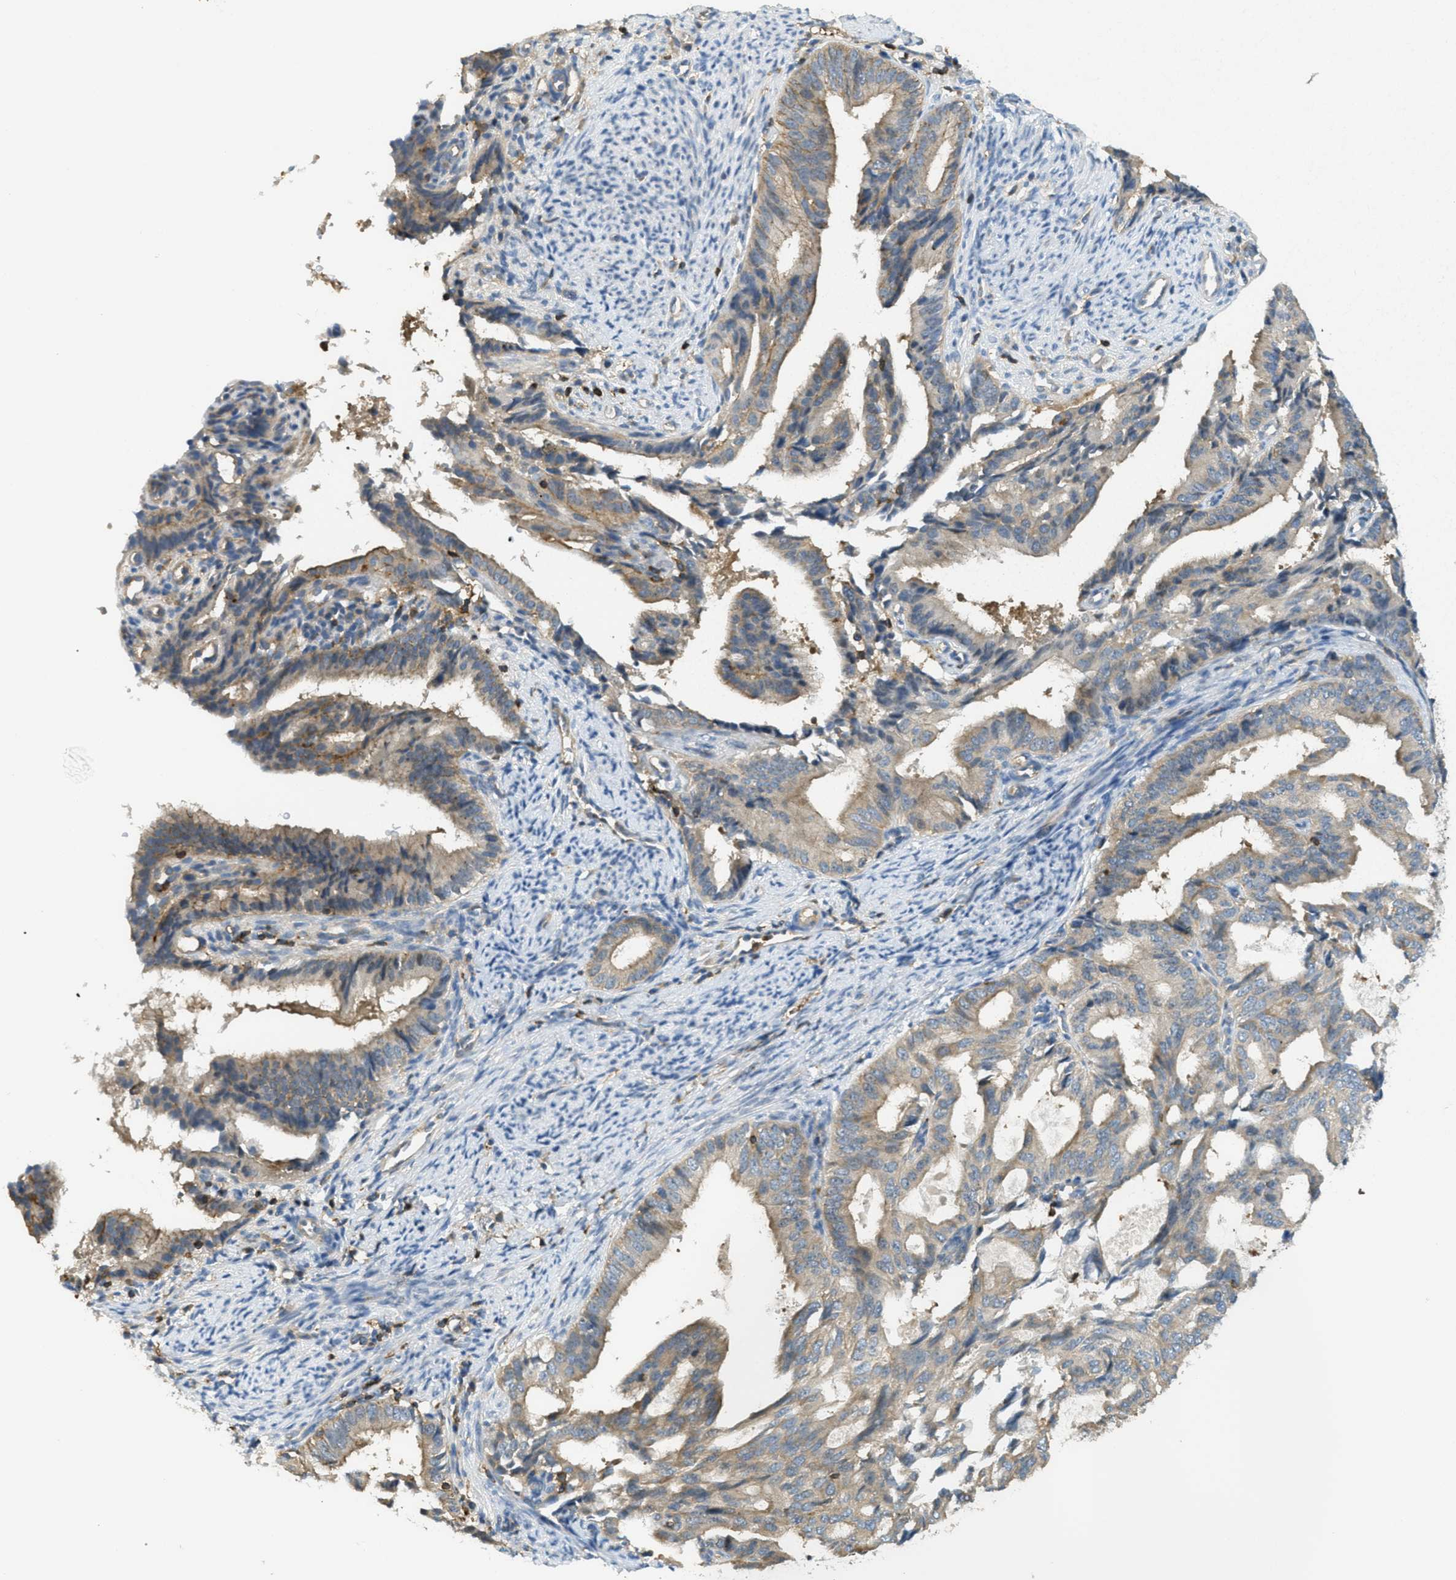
{"staining": {"intensity": "weak", "quantity": ">75%", "location": "cytoplasmic/membranous"}, "tissue": "endometrial cancer", "cell_type": "Tumor cells", "image_type": "cancer", "snomed": [{"axis": "morphology", "description": "Adenocarcinoma, NOS"}, {"axis": "topography", "description": "Endometrium"}], "caption": "This histopathology image reveals IHC staining of endometrial cancer, with low weak cytoplasmic/membranous expression in approximately >75% of tumor cells.", "gene": "GRIK2", "patient": {"sex": "female", "age": 58}}